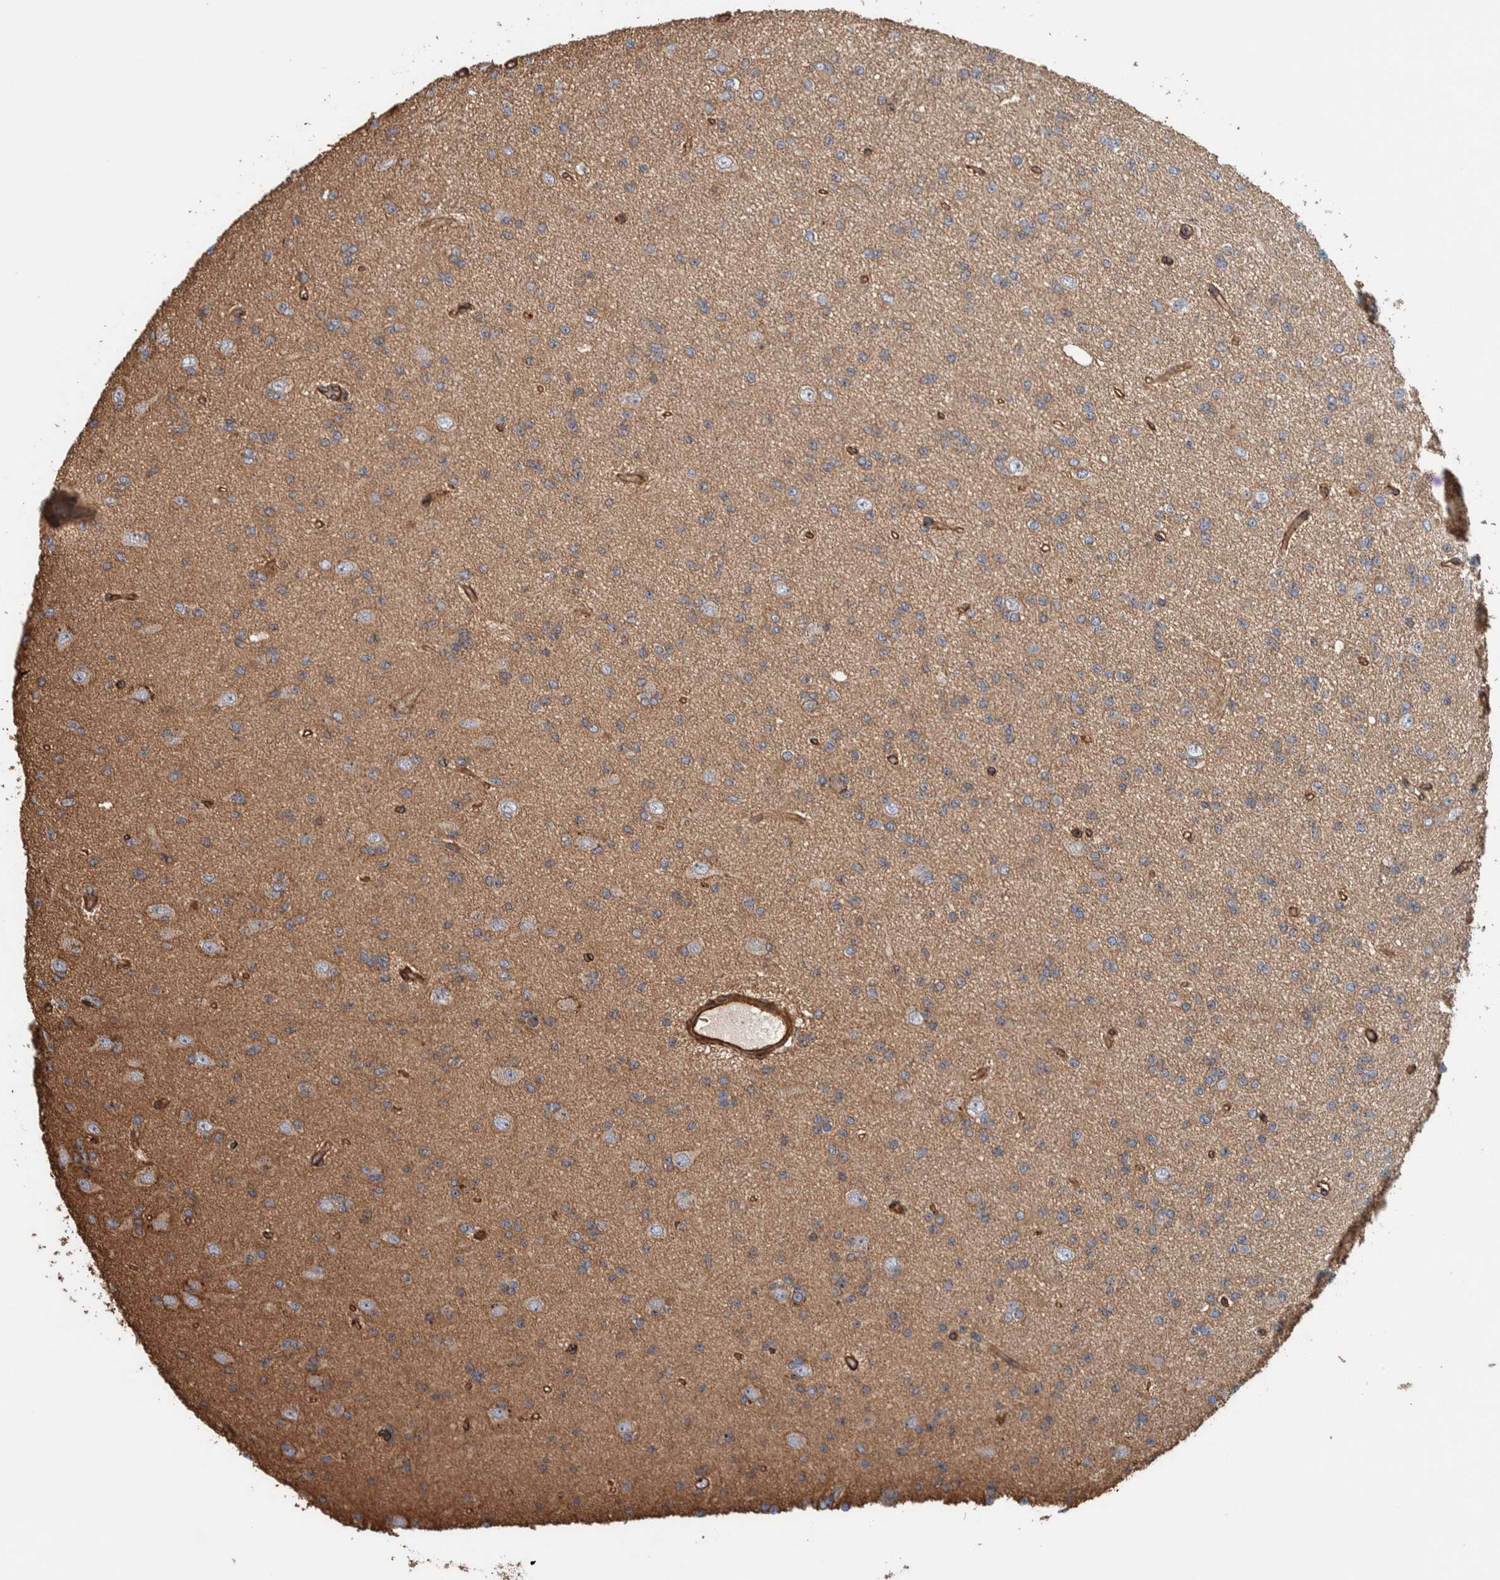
{"staining": {"intensity": "weak", "quantity": ">75%", "location": "cytoplasmic/membranous"}, "tissue": "glioma", "cell_type": "Tumor cells", "image_type": "cancer", "snomed": [{"axis": "morphology", "description": "Glioma, malignant, Low grade"}, {"axis": "topography", "description": "Brain"}], "caption": "IHC micrograph of neoplastic tissue: glioma stained using immunohistochemistry (IHC) demonstrates low levels of weak protein expression localized specifically in the cytoplasmic/membranous of tumor cells, appearing as a cytoplasmic/membranous brown color.", "gene": "PKD1L1", "patient": {"sex": "female", "age": 22}}